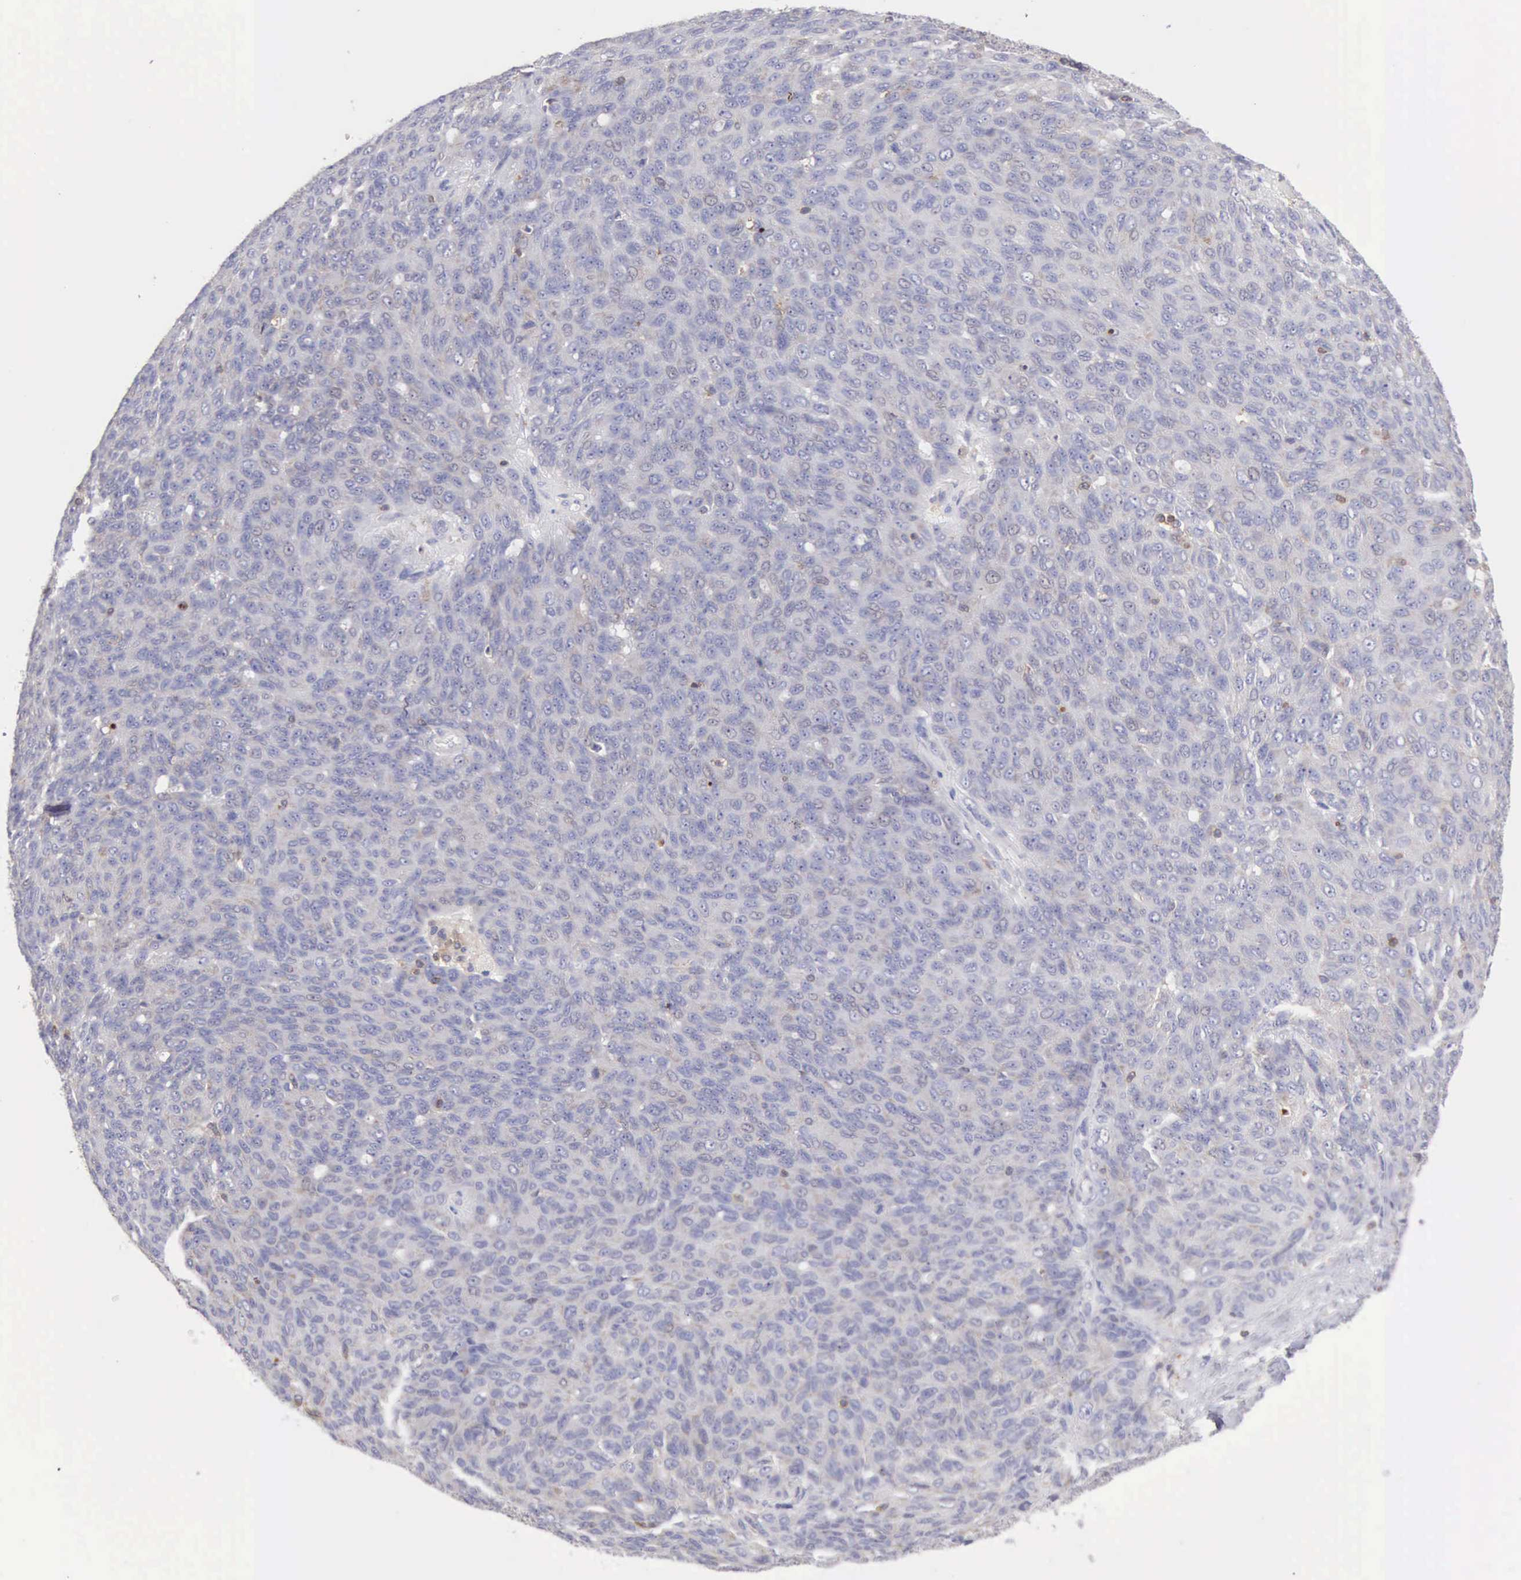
{"staining": {"intensity": "negative", "quantity": "none", "location": "none"}, "tissue": "ovarian cancer", "cell_type": "Tumor cells", "image_type": "cancer", "snomed": [{"axis": "morphology", "description": "Carcinoma, endometroid"}, {"axis": "topography", "description": "Ovary"}], "caption": "The image displays no staining of tumor cells in endometroid carcinoma (ovarian).", "gene": "SASH3", "patient": {"sex": "female", "age": 60}}